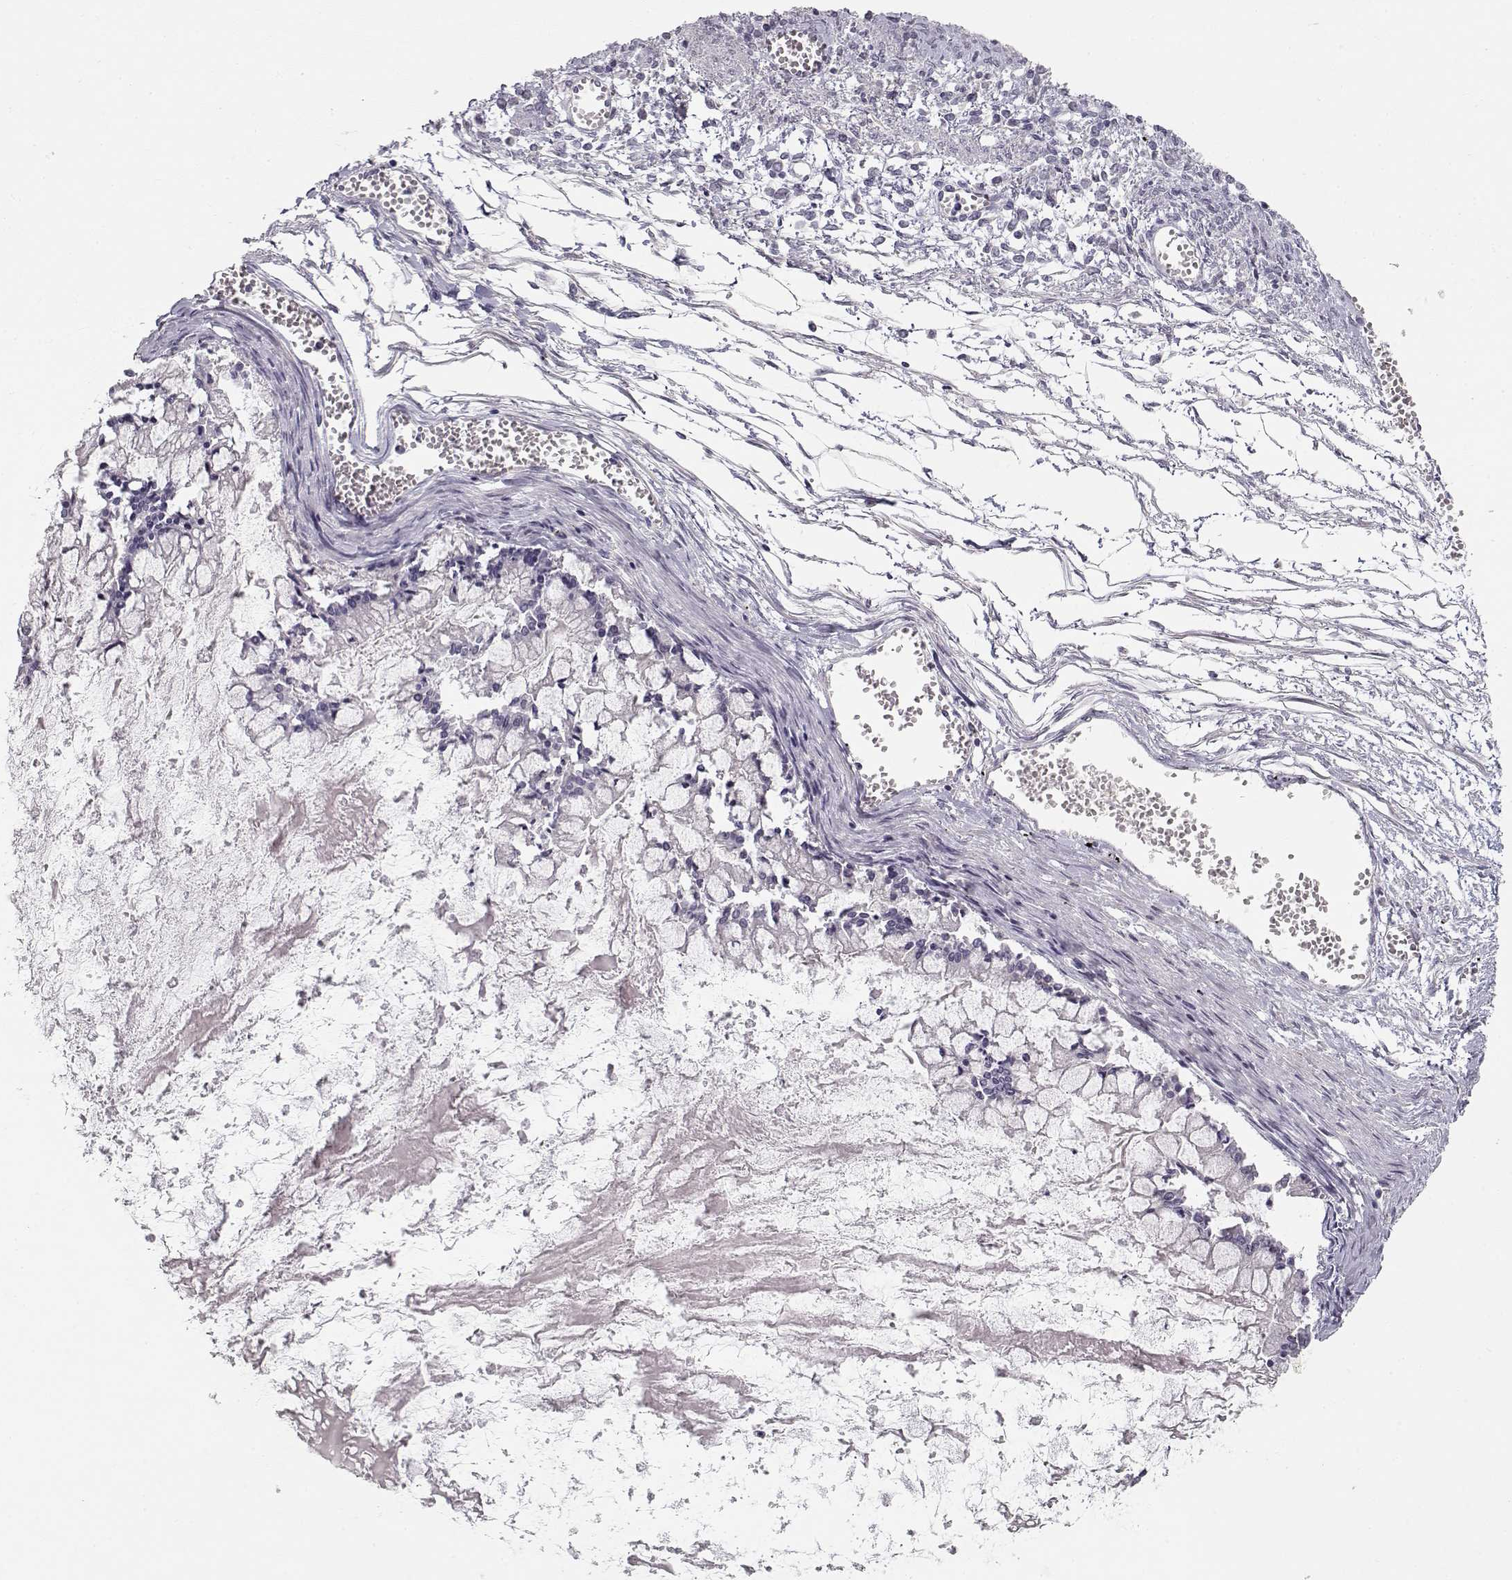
{"staining": {"intensity": "negative", "quantity": "none", "location": "none"}, "tissue": "ovarian cancer", "cell_type": "Tumor cells", "image_type": "cancer", "snomed": [{"axis": "morphology", "description": "Cystadenocarcinoma, mucinous, NOS"}, {"axis": "topography", "description": "Ovary"}], "caption": "Immunohistochemistry (IHC) image of neoplastic tissue: ovarian cancer (mucinous cystadenocarcinoma) stained with DAB (3,3'-diaminobenzidine) exhibits no significant protein staining in tumor cells.", "gene": "TTC26", "patient": {"sex": "female", "age": 67}}